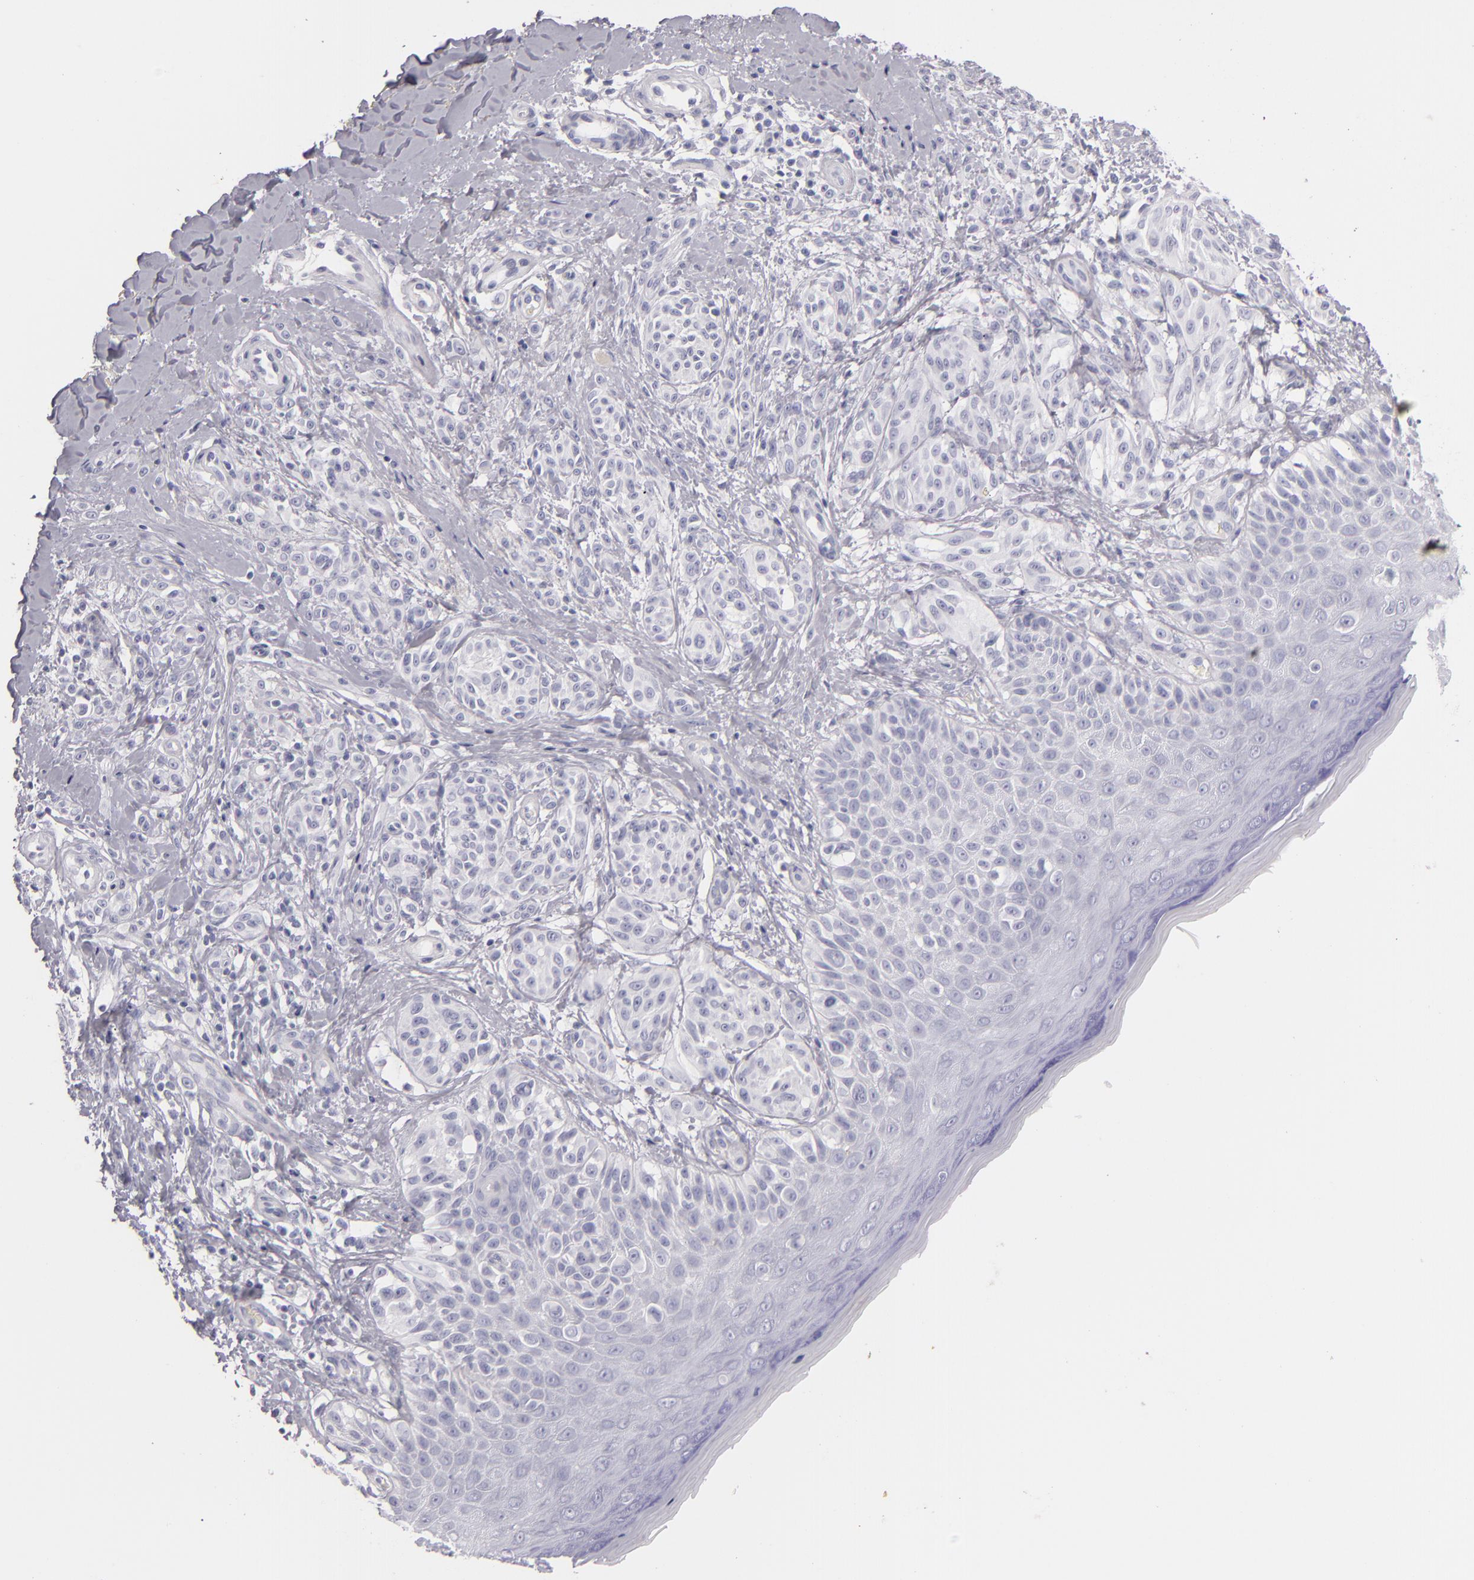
{"staining": {"intensity": "negative", "quantity": "none", "location": "none"}, "tissue": "melanoma", "cell_type": "Tumor cells", "image_type": "cancer", "snomed": [{"axis": "morphology", "description": "Malignant melanoma, NOS"}, {"axis": "topography", "description": "Skin"}], "caption": "High power microscopy histopathology image of an immunohistochemistry image of melanoma, revealing no significant staining in tumor cells.", "gene": "FABP1", "patient": {"sex": "male", "age": 57}}